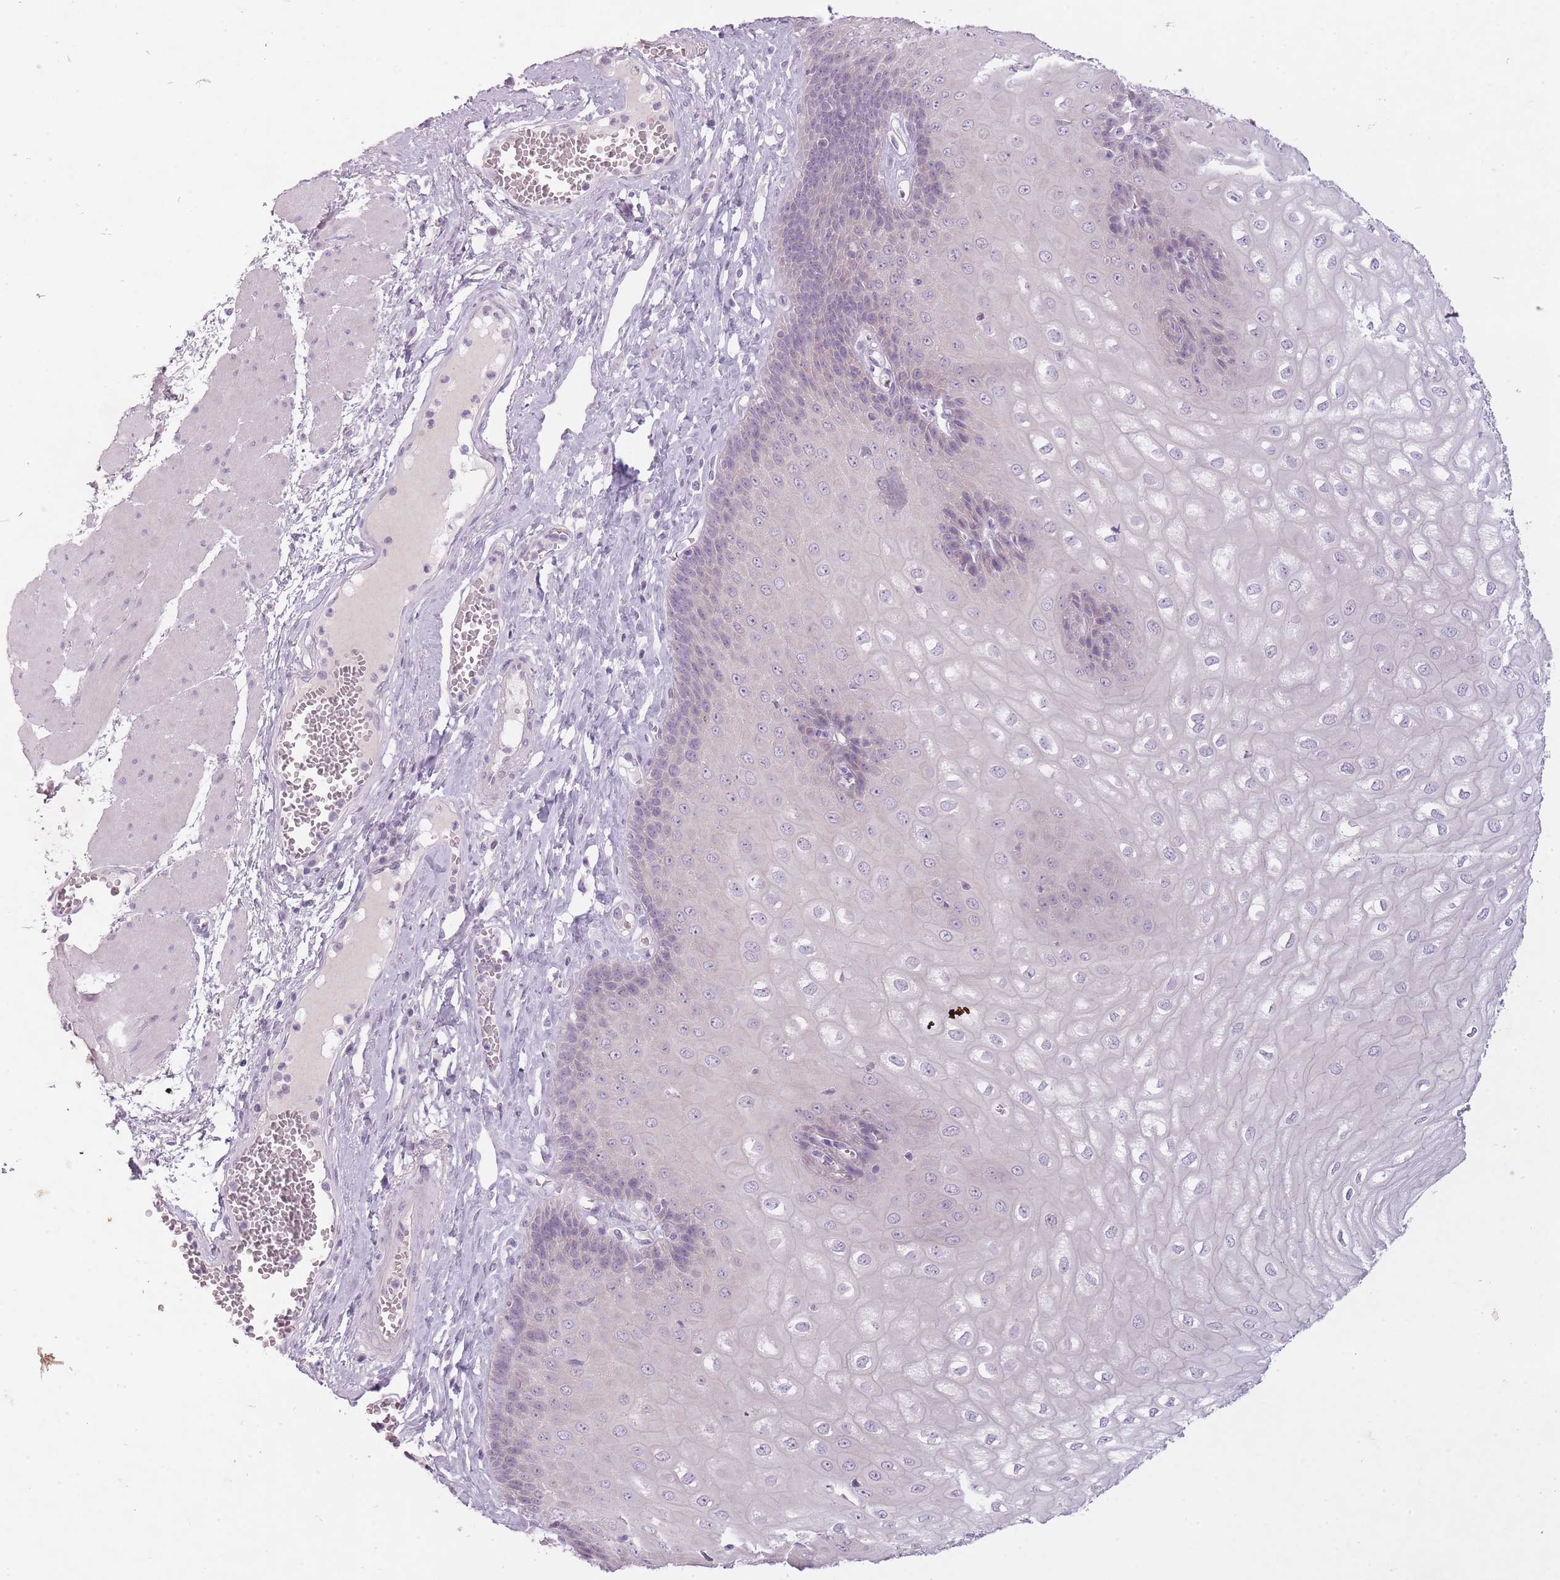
{"staining": {"intensity": "negative", "quantity": "none", "location": "none"}, "tissue": "esophagus", "cell_type": "Squamous epithelial cells", "image_type": "normal", "snomed": [{"axis": "morphology", "description": "Normal tissue, NOS"}, {"axis": "topography", "description": "Esophagus"}], "caption": "Esophagus was stained to show a protein in brown. There is no significant staining in squamous epithelial cells. (Stains: DAB (3,3'-diaminobenzidine) IHC with hematoxylin counter stain, Microscopy: brightfield microscopy at high magnification).", "gene": "FAM43B", "patient": {"sex": "male", "age": 60}}